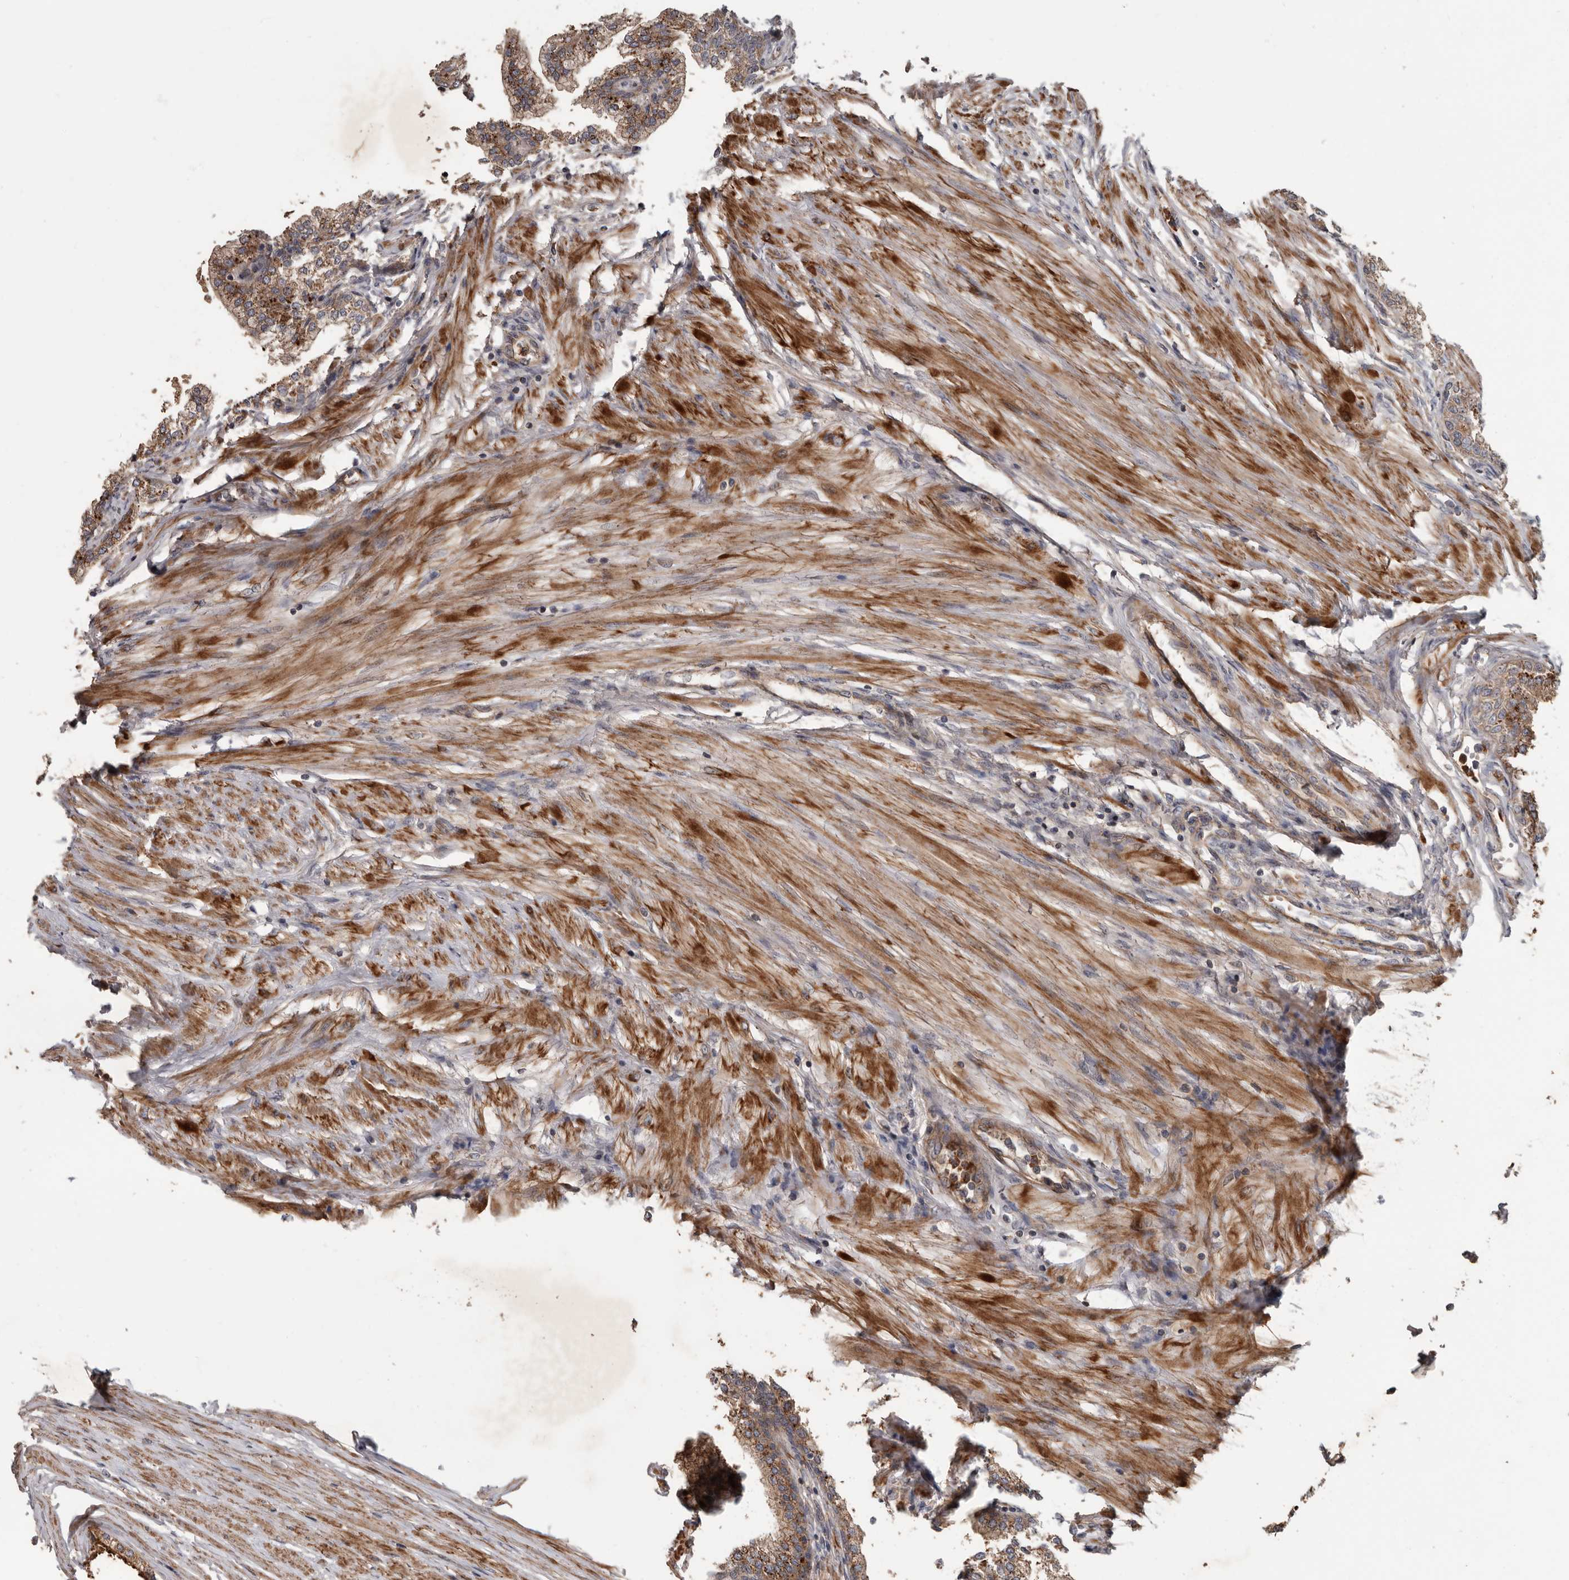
{"staining": {"intensity": "moderate", "quantity": ">75%", "location": "cytoplasmic/membranous"}, "tissue": "prostate", "cell_type": "Glandular cells", "image_type": "normal", "snomed": [{"axis": "morphology", "description": "Normal tissue, NOS"}, {"axis": "morphology", "description": "Urothelial carcinoma, Low grade"}, {"axis": "topography", "description": "Urinary bladder"}, {"axis": "topography", "description": "Prostate"}], "caption": "Prostate stained for a protein displays moderate cytoplasmic/membranous positivity in glandular cells.", "gene": "ARHGEF5", "patient": {"sex": "male", "age": 60}}